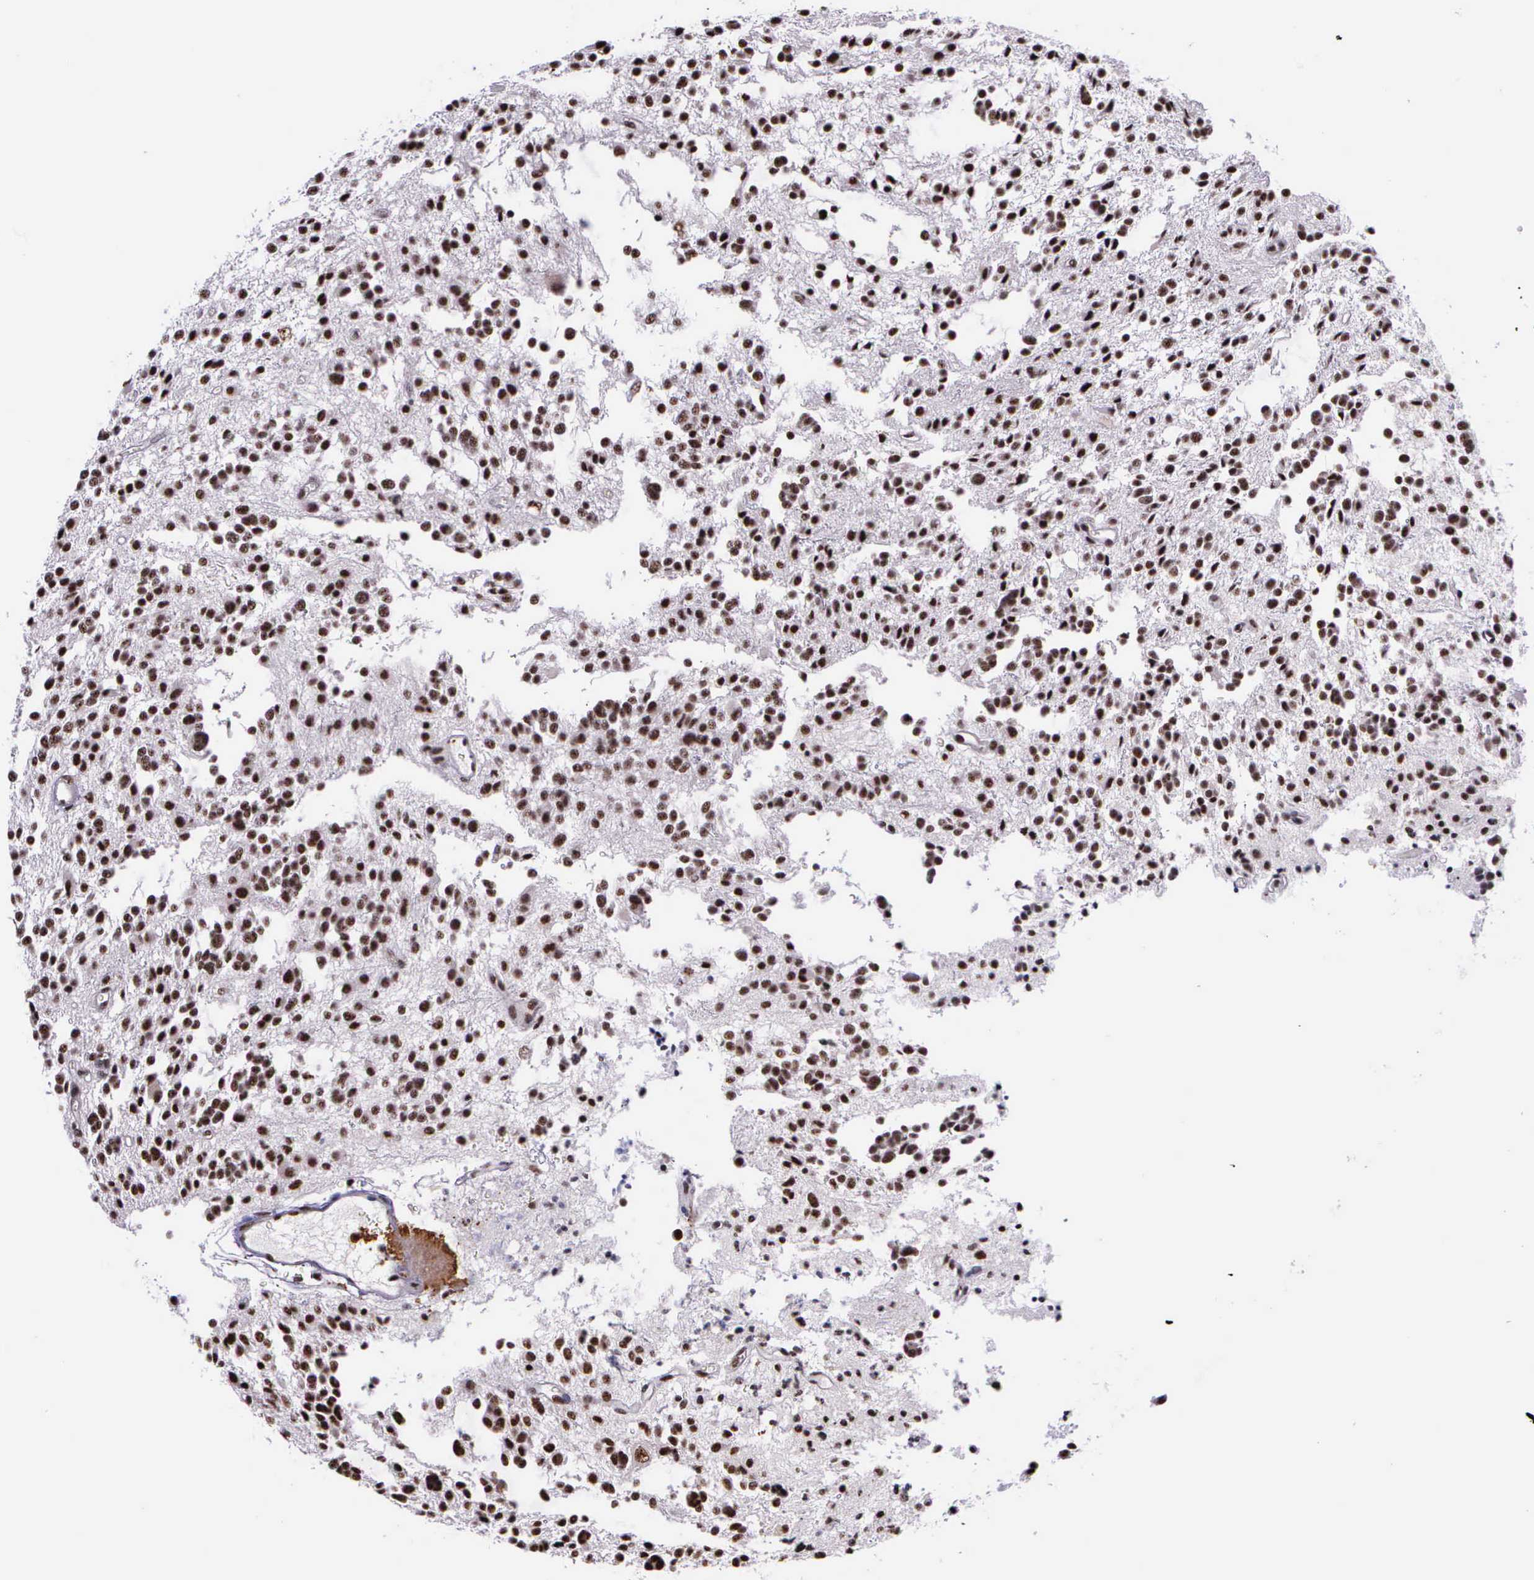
{"staining": {"intensity": "moderate", "quantity": ">75%", "location": "nuclear"}, "tissue": "glioma", "cell_type": "Tumor cells", "image_type": "cancer", "snomed": [{"axis": "morphology", "description": "Glioma, malignant, Low grade"}, {"axis": "topography", "description": "Brain"}], "caption": "Immunohistochemical staining of malignant glioma (low-grade) exhibits moderate nuclear protein expression in about >75% of tumor cells.", "gene": "FAM47A", "patient": {"sex": "female", "age": 36}}